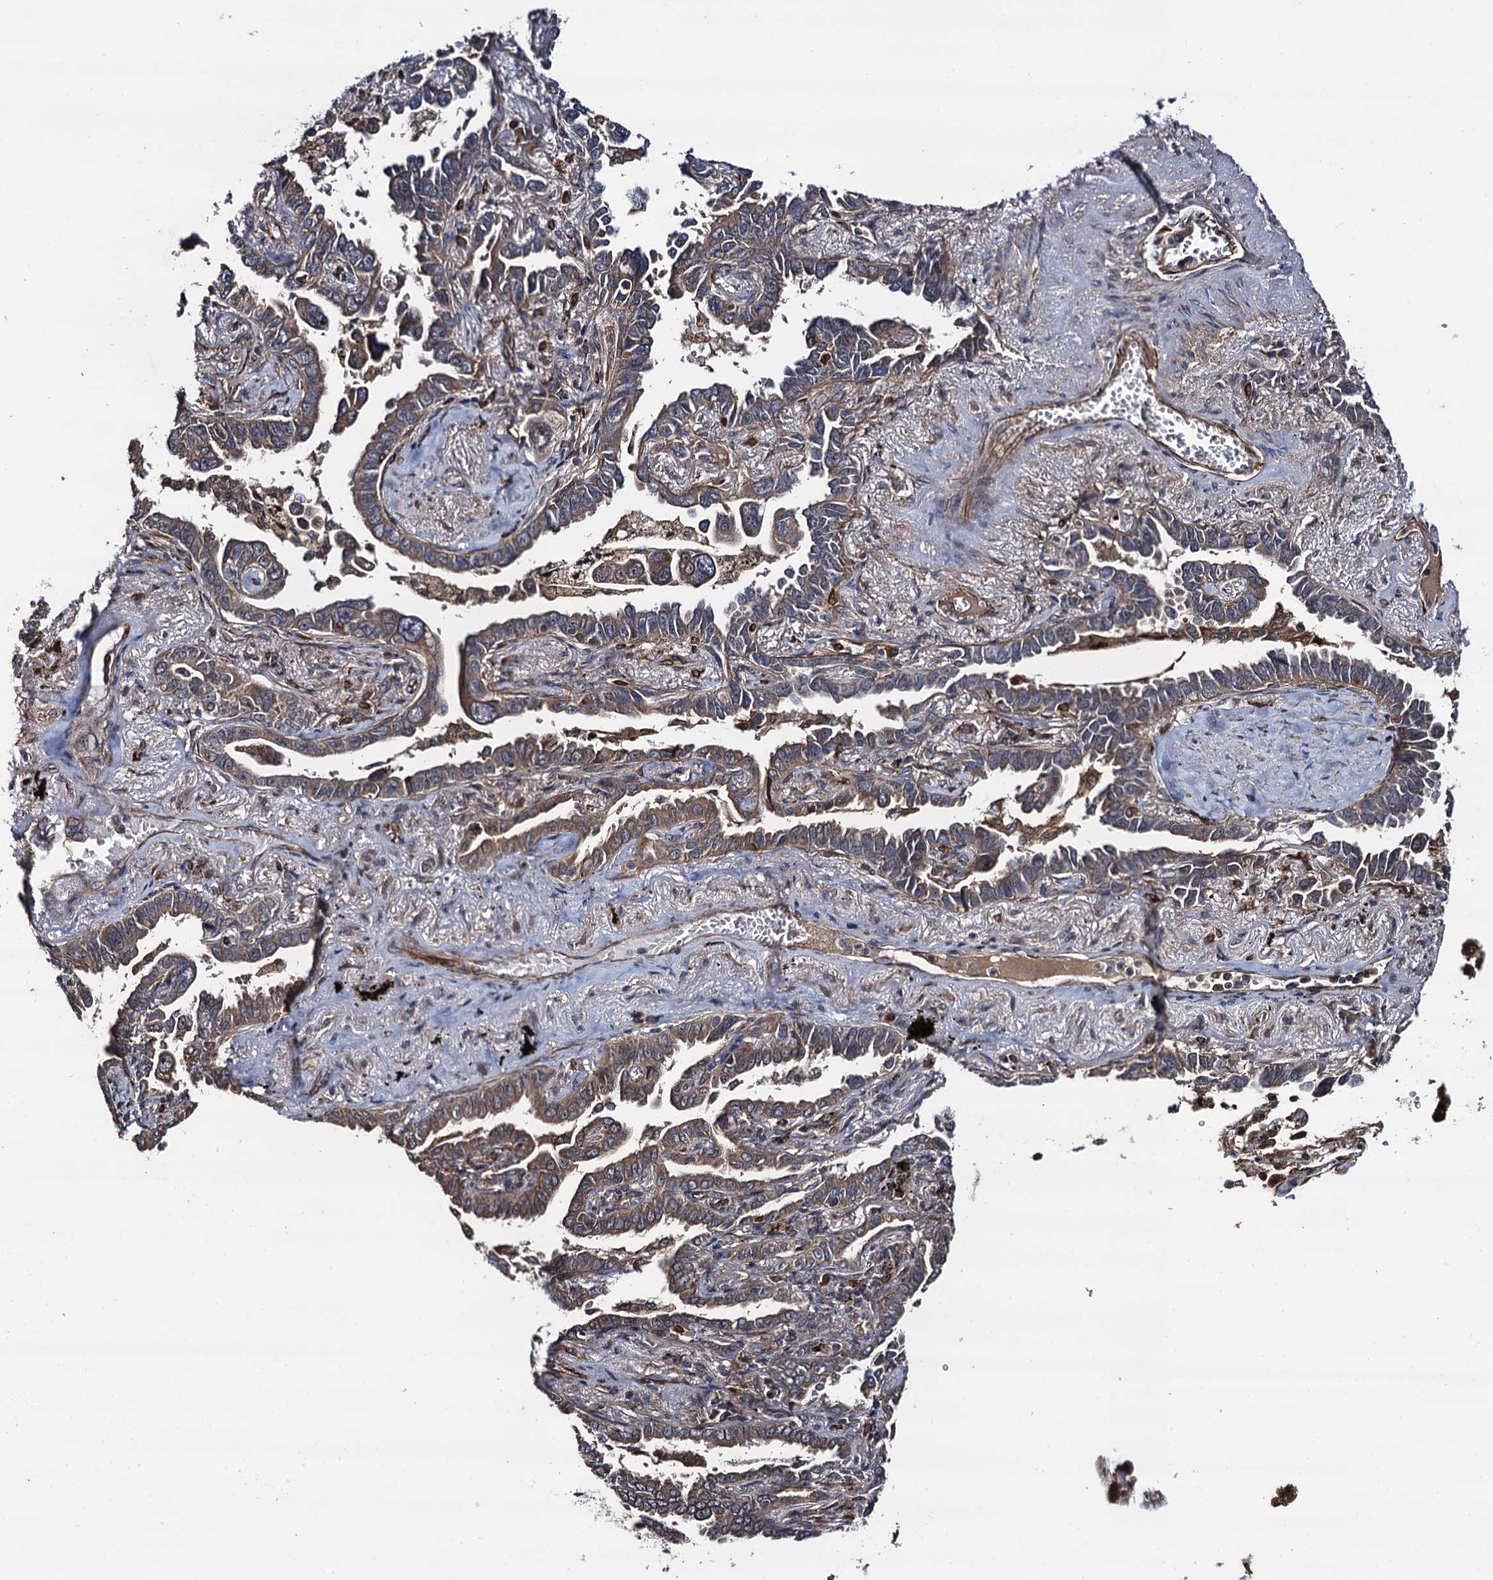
{"staining": {"intensity": "weak", "quantity": ">75%", "location": "cytoplasmic/membranous"}, "tissue": "lung cancer", "cell_type": "Tumor cells", "image_type": "cancer", "snomed": [{"axis": "morphology", "description": "Adenocarcinoma, NOS"}, {"axis": "topography", "description": "Lung"}], "caption": "Protein staining by IHC exhibits weak cytoplasmic/membranous staining in approximately >75% of tumor cells in lung adenocarcinoma.", "gene": "FSIP1", "patient": {"sex": "male", "age": 67}}